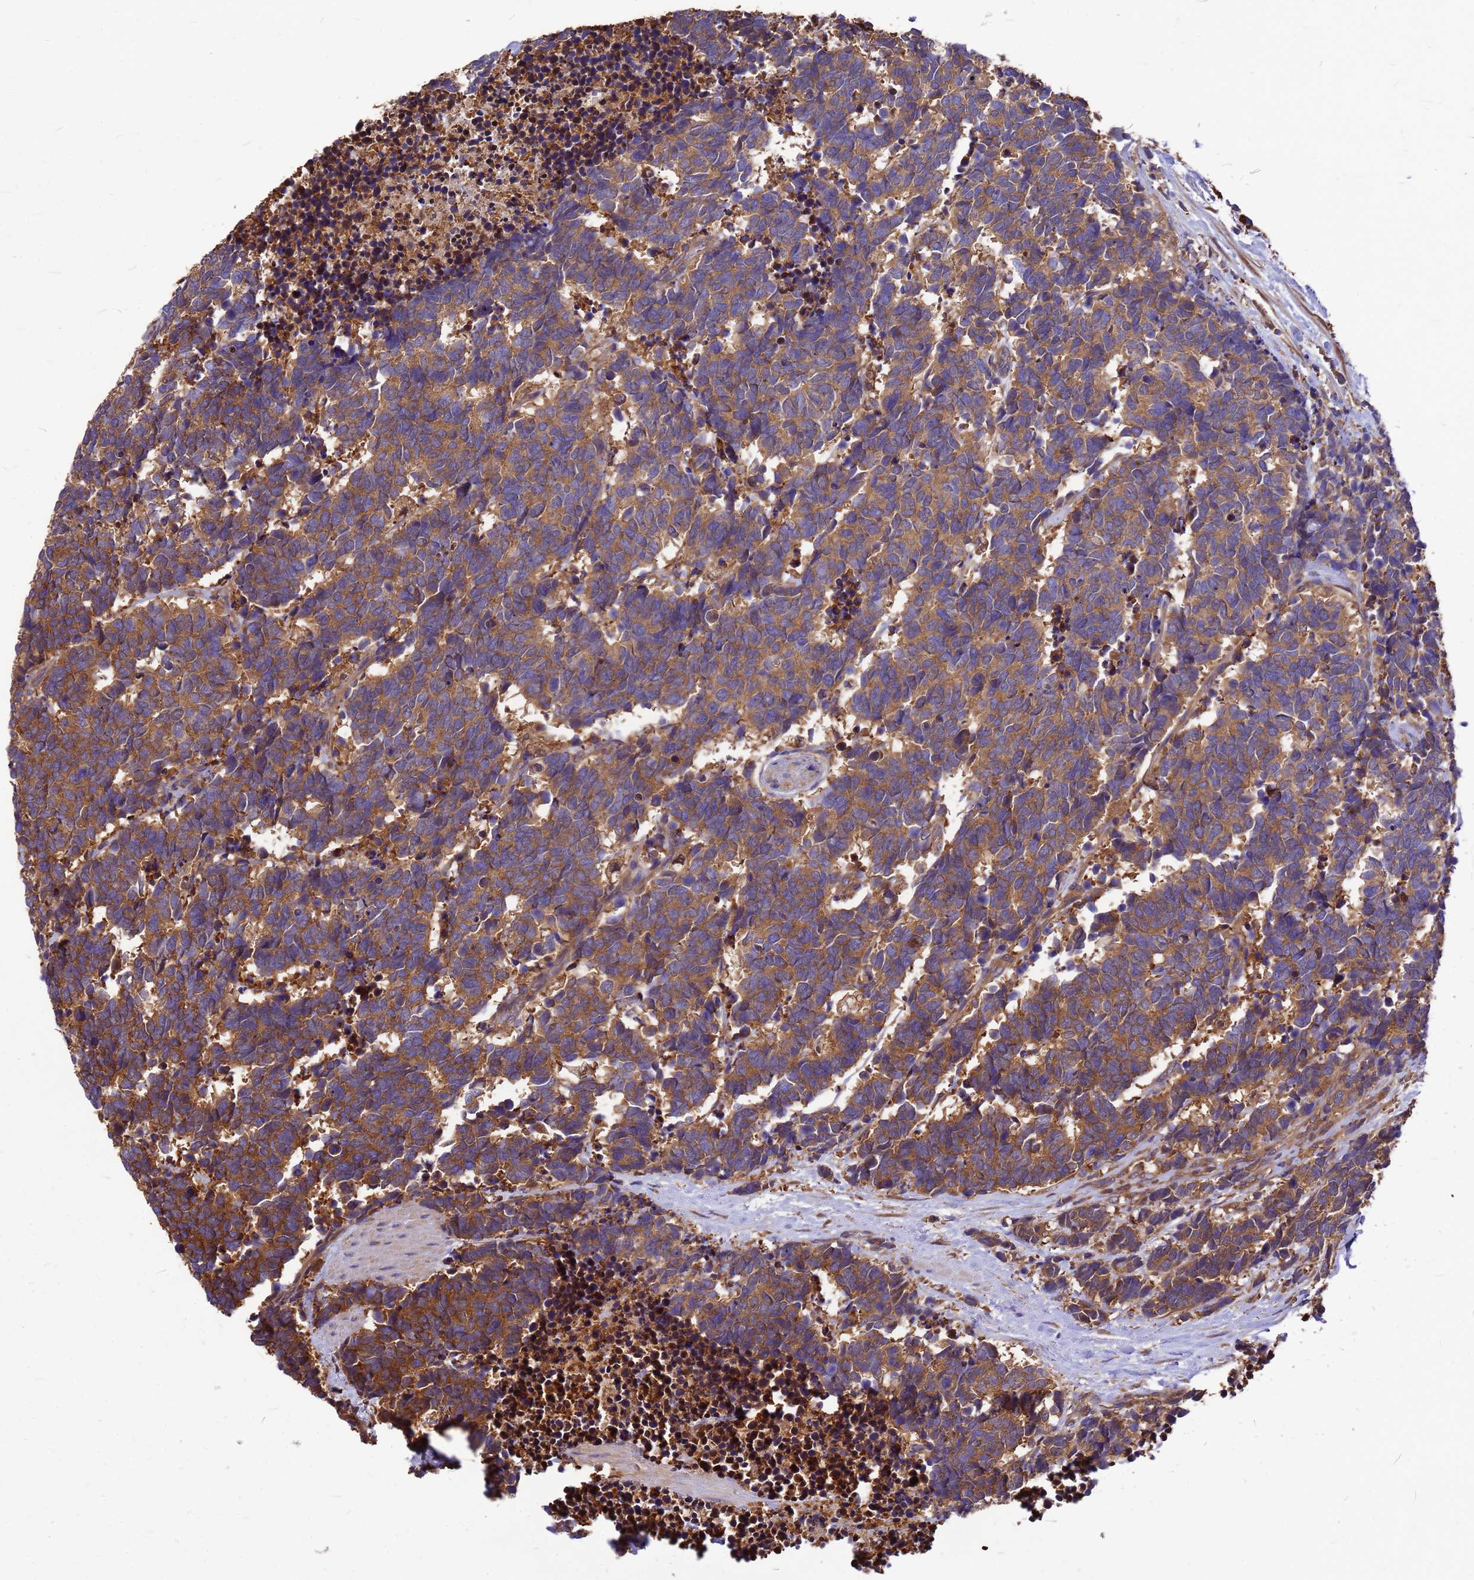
{"staining": {"intensity": "moderate", "quantity": ">75%", "location": "cytoplasmic/membranous"}, "tissue": "carcinoid", "cell_type": "Tumor cells", "image_type": "cancer", "snomed": [{"axis": "morphology", "description": "Carcinoma, NOS"}, {"axis": "morphology", "description": "Carcinoid, malignant, NOS"}, {"axis": "topography", "description": "Prostate"}], "caption": "Carcinoid (malignant) tissue exhibits moderate cytoplasmic/membranous staining in approximately >75% of tumor cells, visualized by immunohistochemistry.", "gene": "GID4", "patient": {"sex": "male", "age": 57}}